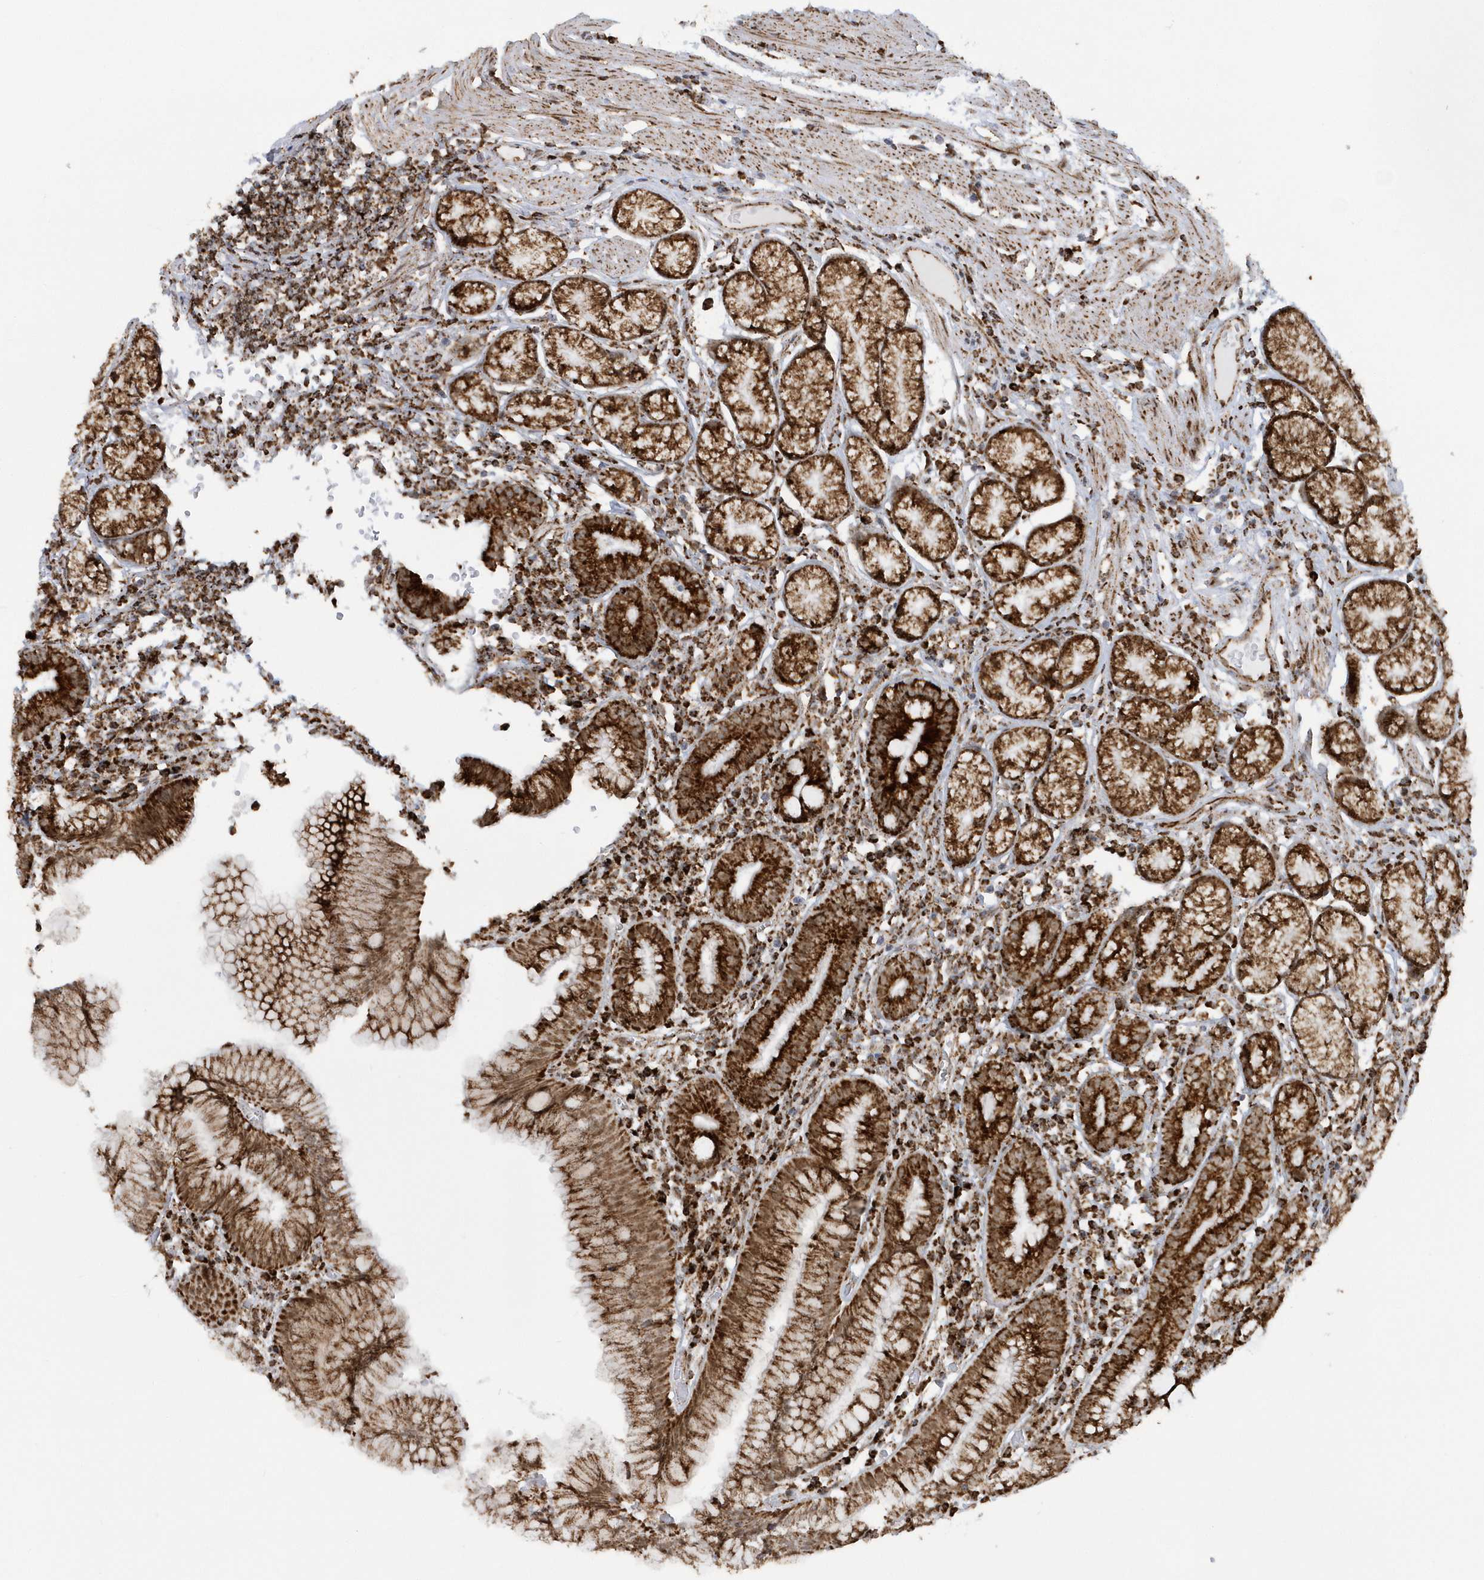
{"staining": {"intensity": "strong", "quantity": ">75%", "location": "cytoplasmic/membranous"}, "tissue": "stomach", "cell_type": "Glandular cells", "image_type": "normal", "snomed": [{"axis": "morphology", "description": "Normal tissue, NOS"}, {"axis": "topography", "description": "Stomach"}], "caption": "Benign stomach demonstrates strong cytoplasmic/membranous staining in about >75% of glandular cells, visualized by immunohistochemistry. (DAB IHC with brightfield microscopy, high magnification).", "gene": "CRY2", "patient": {"sex": "male", "age": 55}}